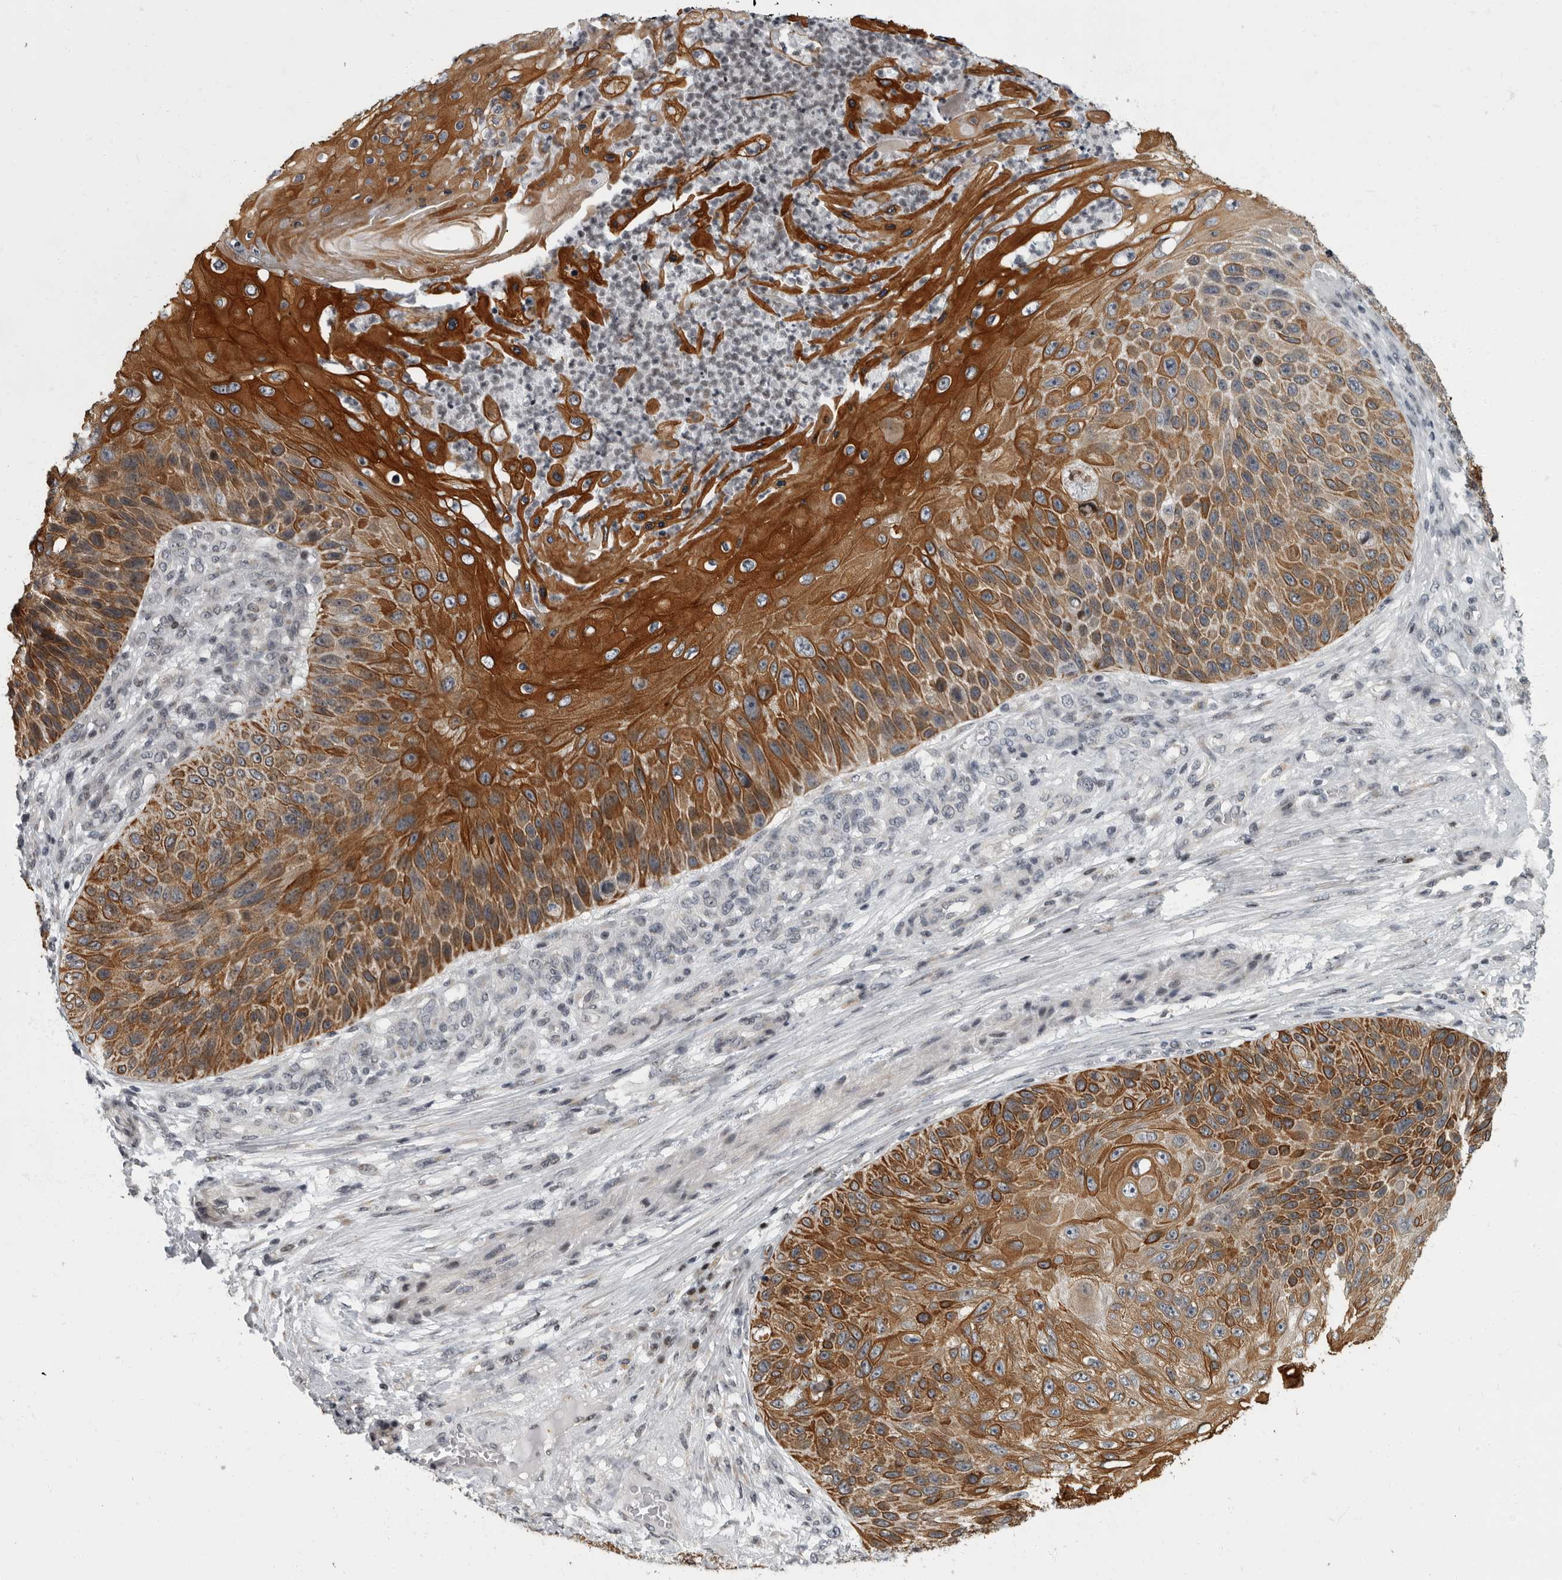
{"staining": {"intensity": "strong", "quantity": ">75%", "location": "cytoplasmic/membranous"}, "tissue": "skin cancer", "cell_type": "Tumor cells", "image_type": "cancer", "snomed": [{"axis": "morphology", "description": "Squamous cell carcinoma, NOS"}, {"axis": "topography", "description": "Skin"}], "caption": "Immunohistochemistry (IHC) of human skin squamous cell carcinoma exhibits high levels of strong cytoplasmic/membranous expression in about >75% of tumor cells.", "gene": "EVI5", "patient": {"sex": "female", "age": 88}}